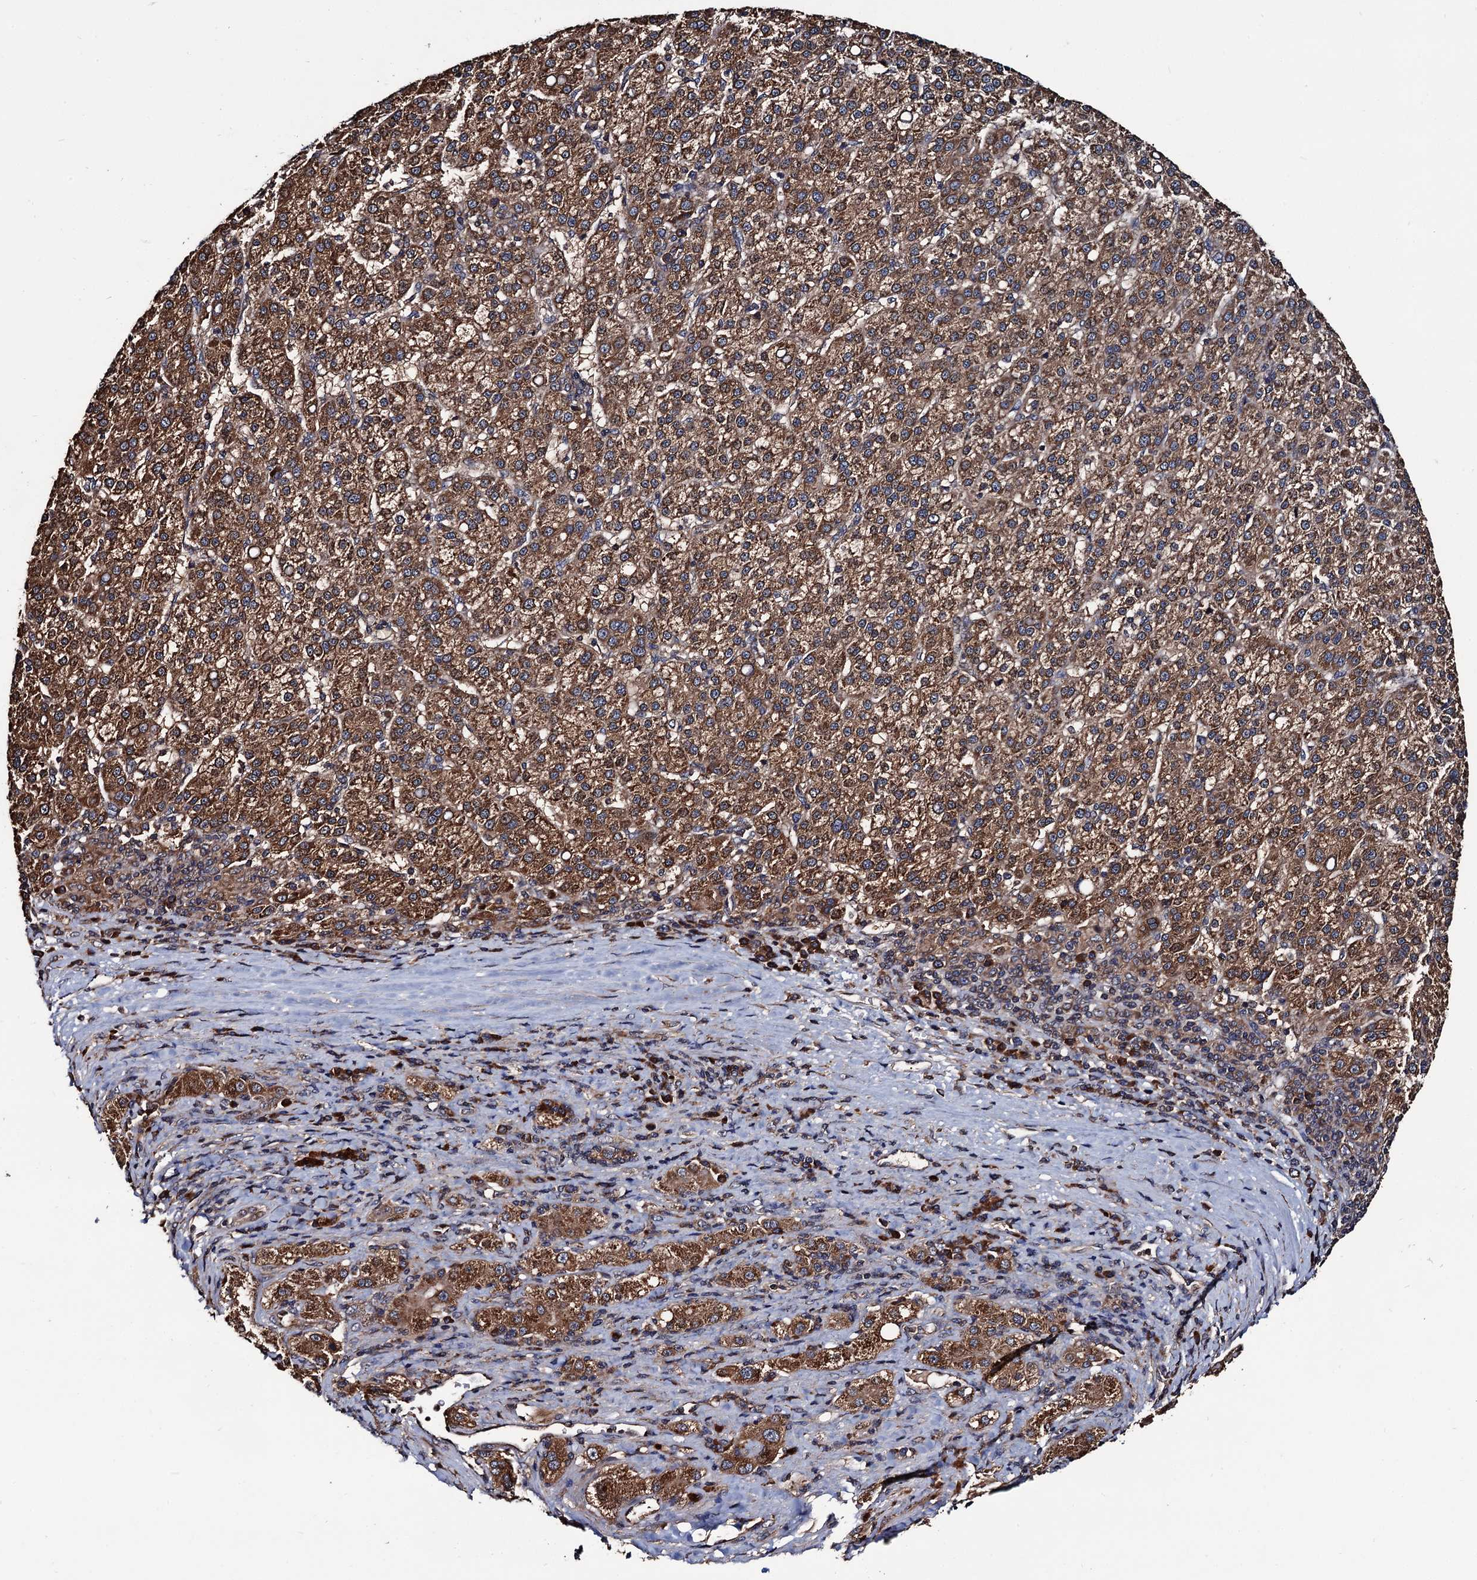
{"staining": {"intensity": "moderate", "quantity": ">75%", "location": "cytoplasmic/membranous"}, "tissue": "liver cancer", "cell_type": "Tumor cells", "image_type": "cancer", "snomed": [{"axis": "morphology", "description": "Carcinoma, Hepatocellular, NOS"}, {"axis": "topography", "description": "Liver"}], "caption": "Liver cancer (hepatocellular carcinoma) tissue exhibits moderate cytoplasmic/membranous staining in about >75% of tumor cells", "gene": "RGS11", "patient": {"sex": "female", "age": 58}}